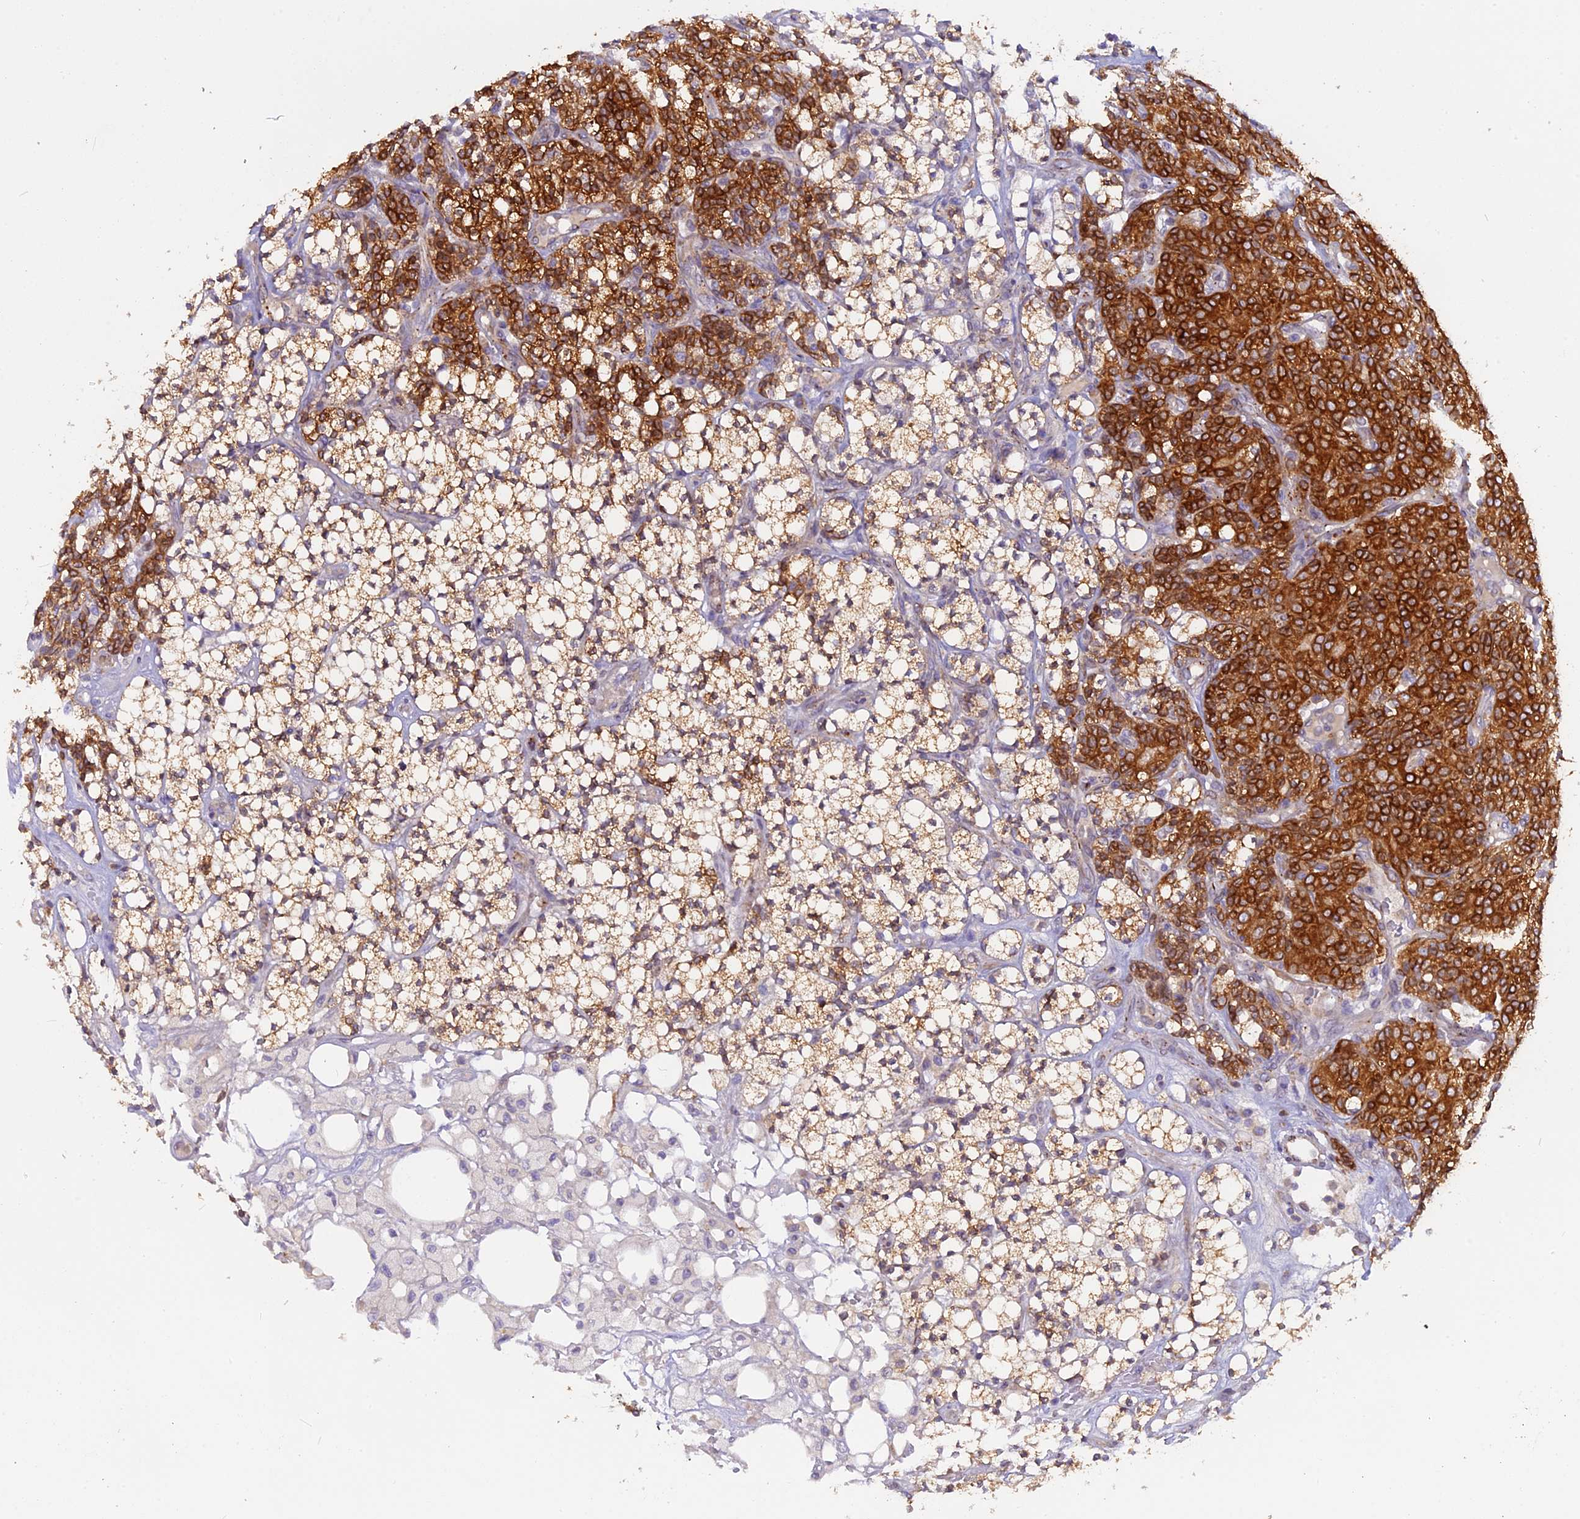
{"staining": {"intensity": "strong", "quantity": "25%-75%", "location": "cytoplasmic/membranous"}, "tissue": "renal cancer", "cell_type": "Tumor cells", "image_type": "cancer", "snomed": [{"axis": "morphology", "description": "Adenocarcinoma, NOS"}, {"axis": "topography", "description": "Kidney"}], "caption": "The immunohistochemical stain labels strong cytoplasmic/membranous staining in tumor cells of renal cancer tissue.", "gene": "TLCD1", "patient": {"sex": "male", "age": 77}}